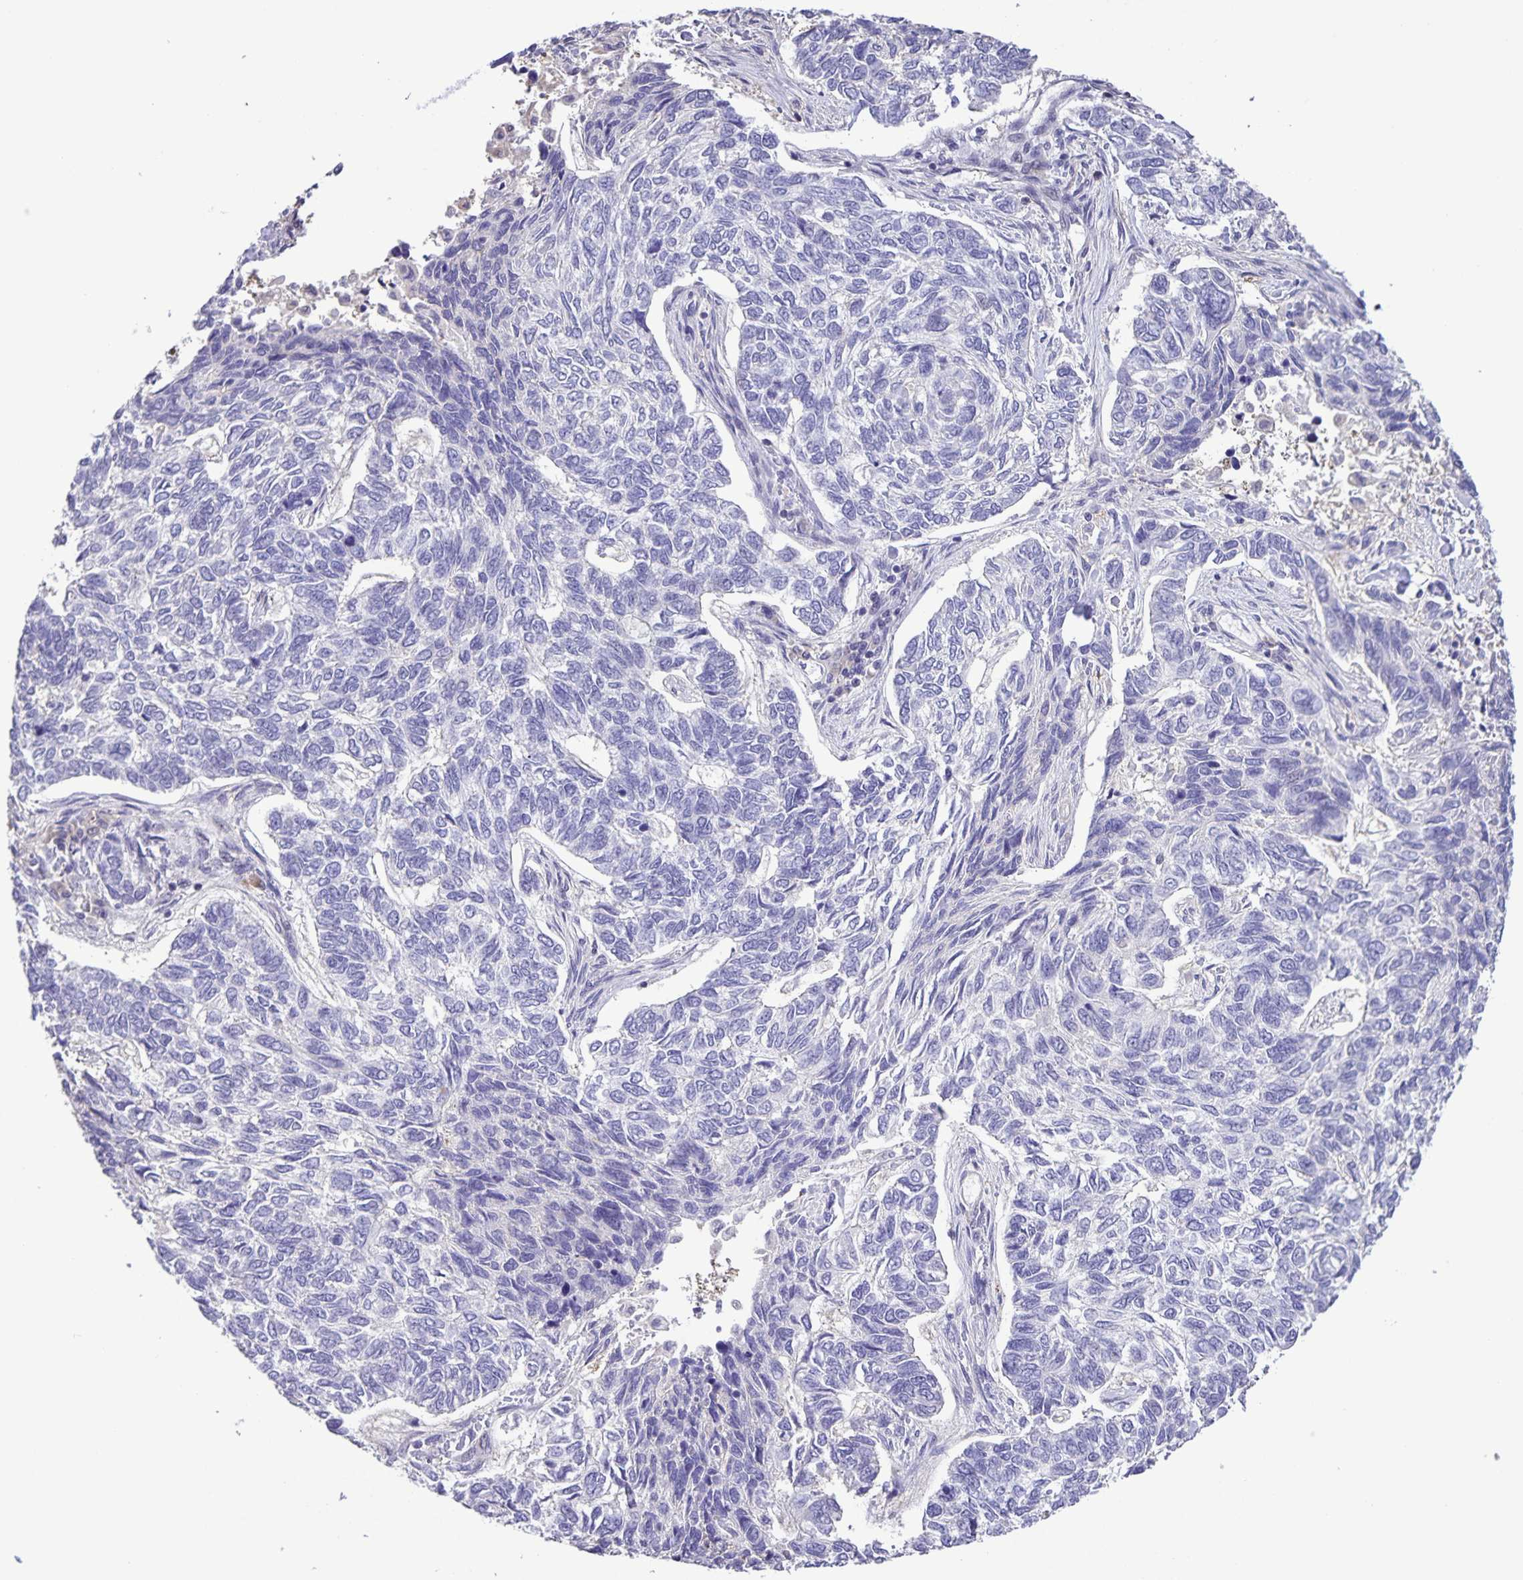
{"staining": {"intensity": "negative", "quantity": "none", "location": "none"}, "tissue": "skin cancer", "cell_type": "Tumor cells", "image_type": "cancer", "snomed": [{"axis": "morphology", "description": "Basal cell carcinoma"}, {"axis": "topography", "description": "Skin"}], "caption": "High magnification brightfield microscopy of basal cell carcinoma (skin) stained with DAB (brown) and counterstained with hematoxylin (blue): tumor cells show no significant positivity.", "gene": "ONECUT2", "patient": {"sex": "female", "age": 65}}